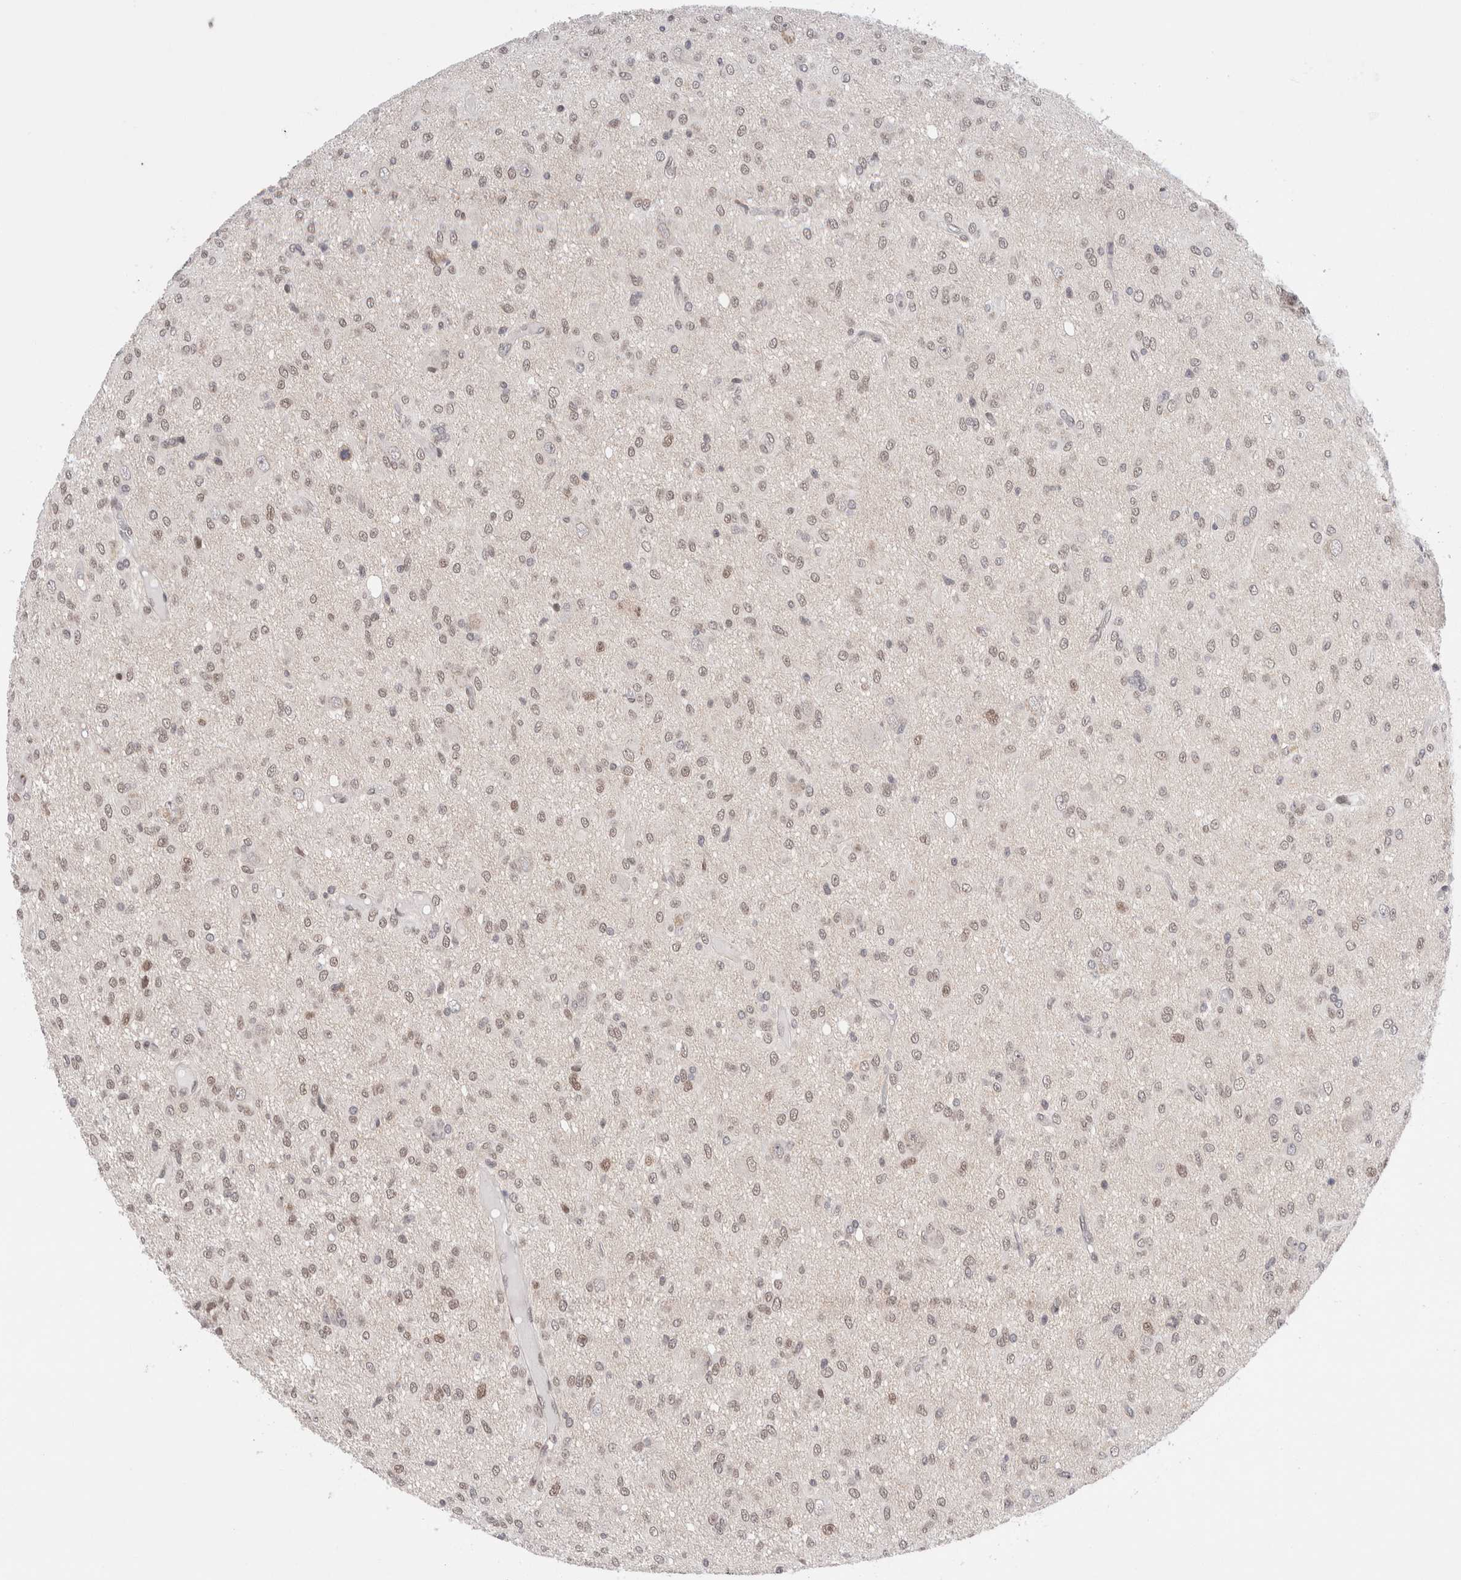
{"staining": {"intensity": "weak", "quantity": ">75%", "location": "nuclear"}, "tissue": "glioma", "cell_type": "Tumor cells", "image_type": "cancer", "snomed": [{"axis": "morphology", "description": "Glioma, malignant, High grade"}, {"axis": "topography", "description": "Brain"}], "caption": "Malignant high-grade glioma tissue displays weak nuclear positivity in approximately >75% of tumor cells, visualized by immunohistochemistry. (brown staining indicates protein expression, while blue staining denotes nuclei).", "gene": "GATAD2A", "patient": {"sex": "female", "age": 59}}